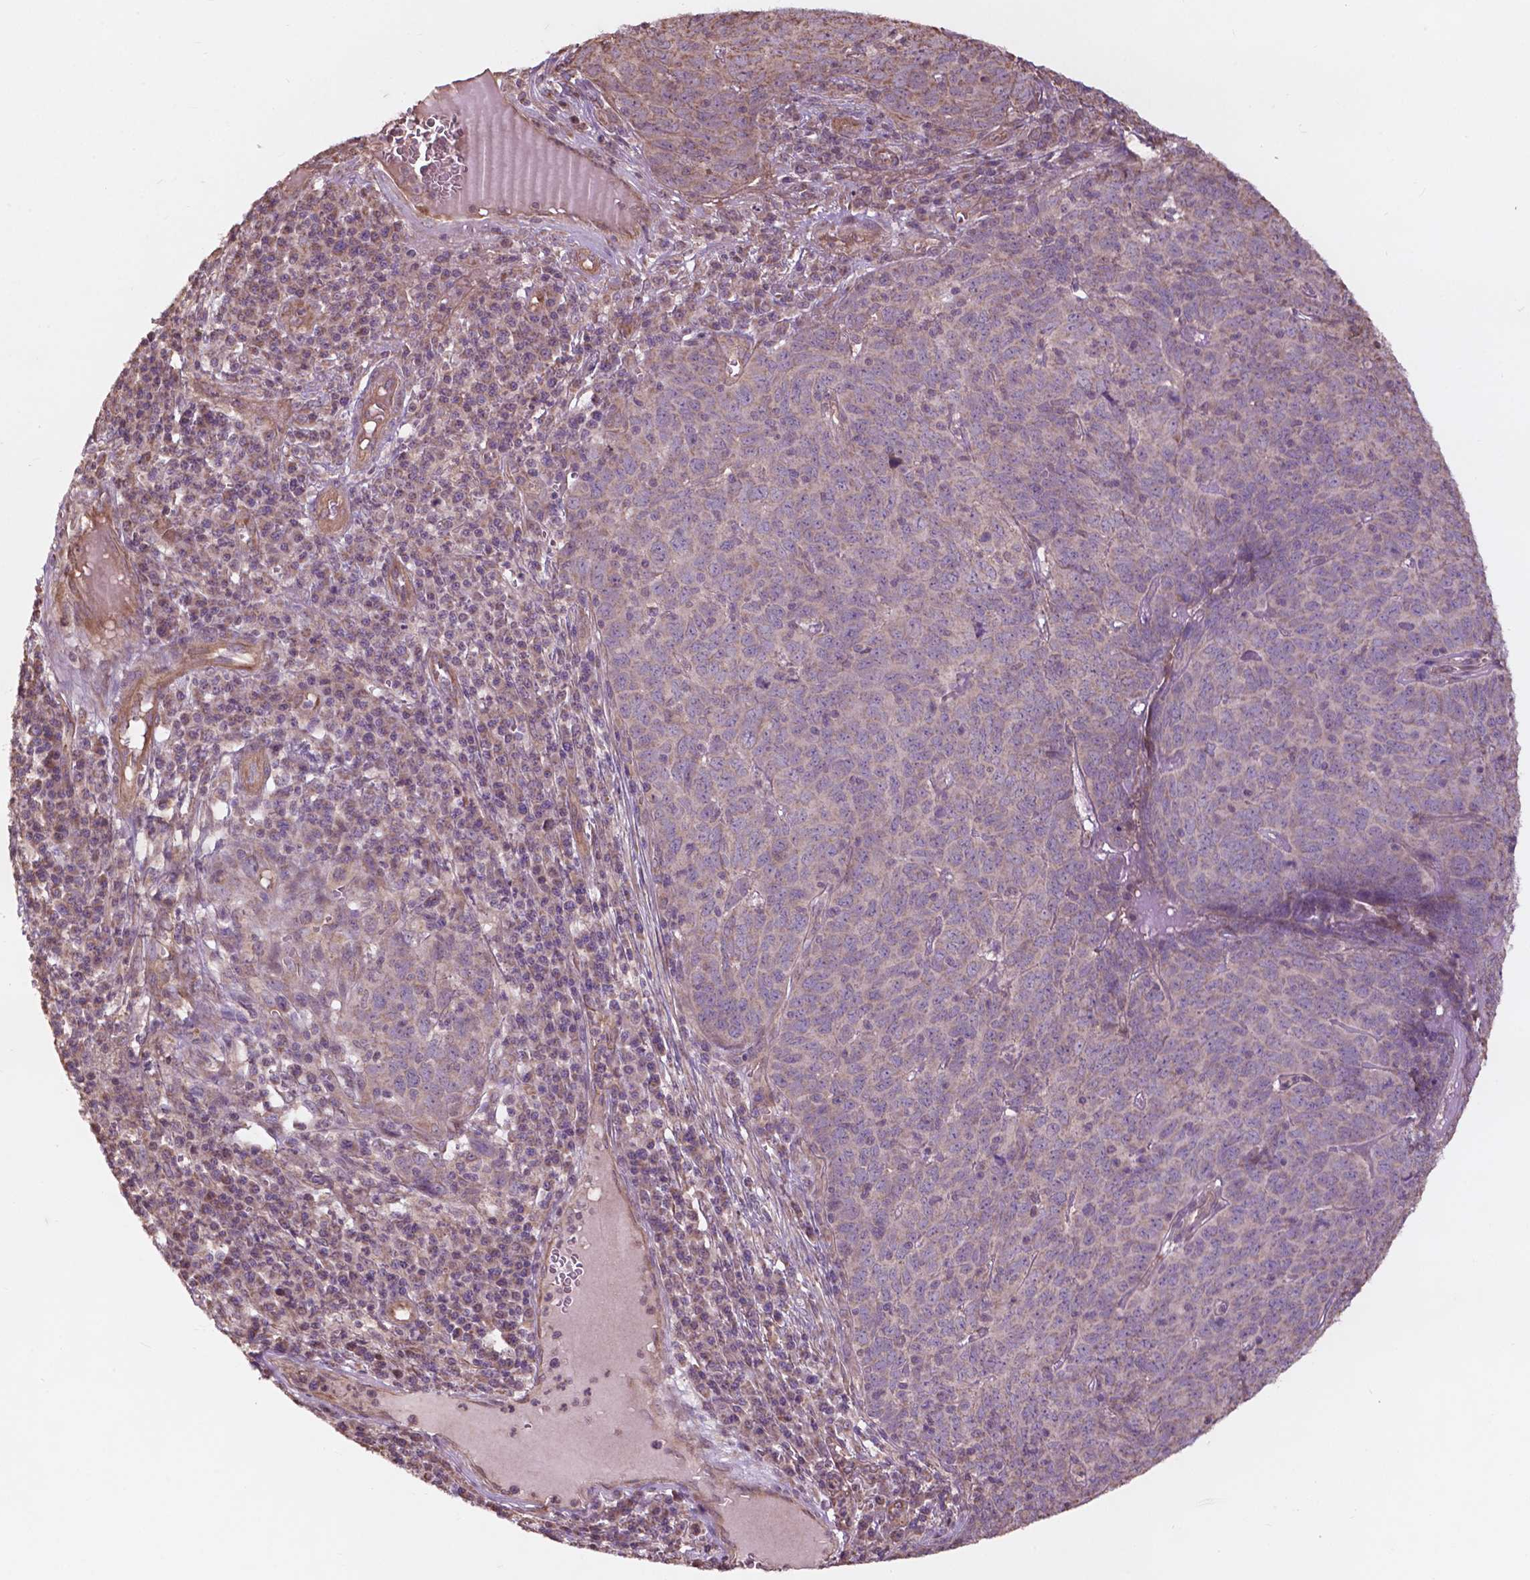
{"staining": {"intensity": "weak", "quantity": "25%-75%", "location": "cytoplasmic/membranous"}, "tissue": "skin cancer", "cell_type": "Tumor cells", "image_type": "cancer", "snomed": [{"axis": "morphology", "description": "Squamous cell carcinoma, NOS"}, {"axis": "topography", "description": "Skin"}, {"axis": "topography", "description": "Anal"}], "caption": "Weak cytoplasmic/membranous staining for a protein is present in about 25%-75% of tumor cells of squamous cell carcinoma (skin) using immunohistochemistry.", "gene": "CDC42BPA", "patient": {"sex": "female", "age": 51}}